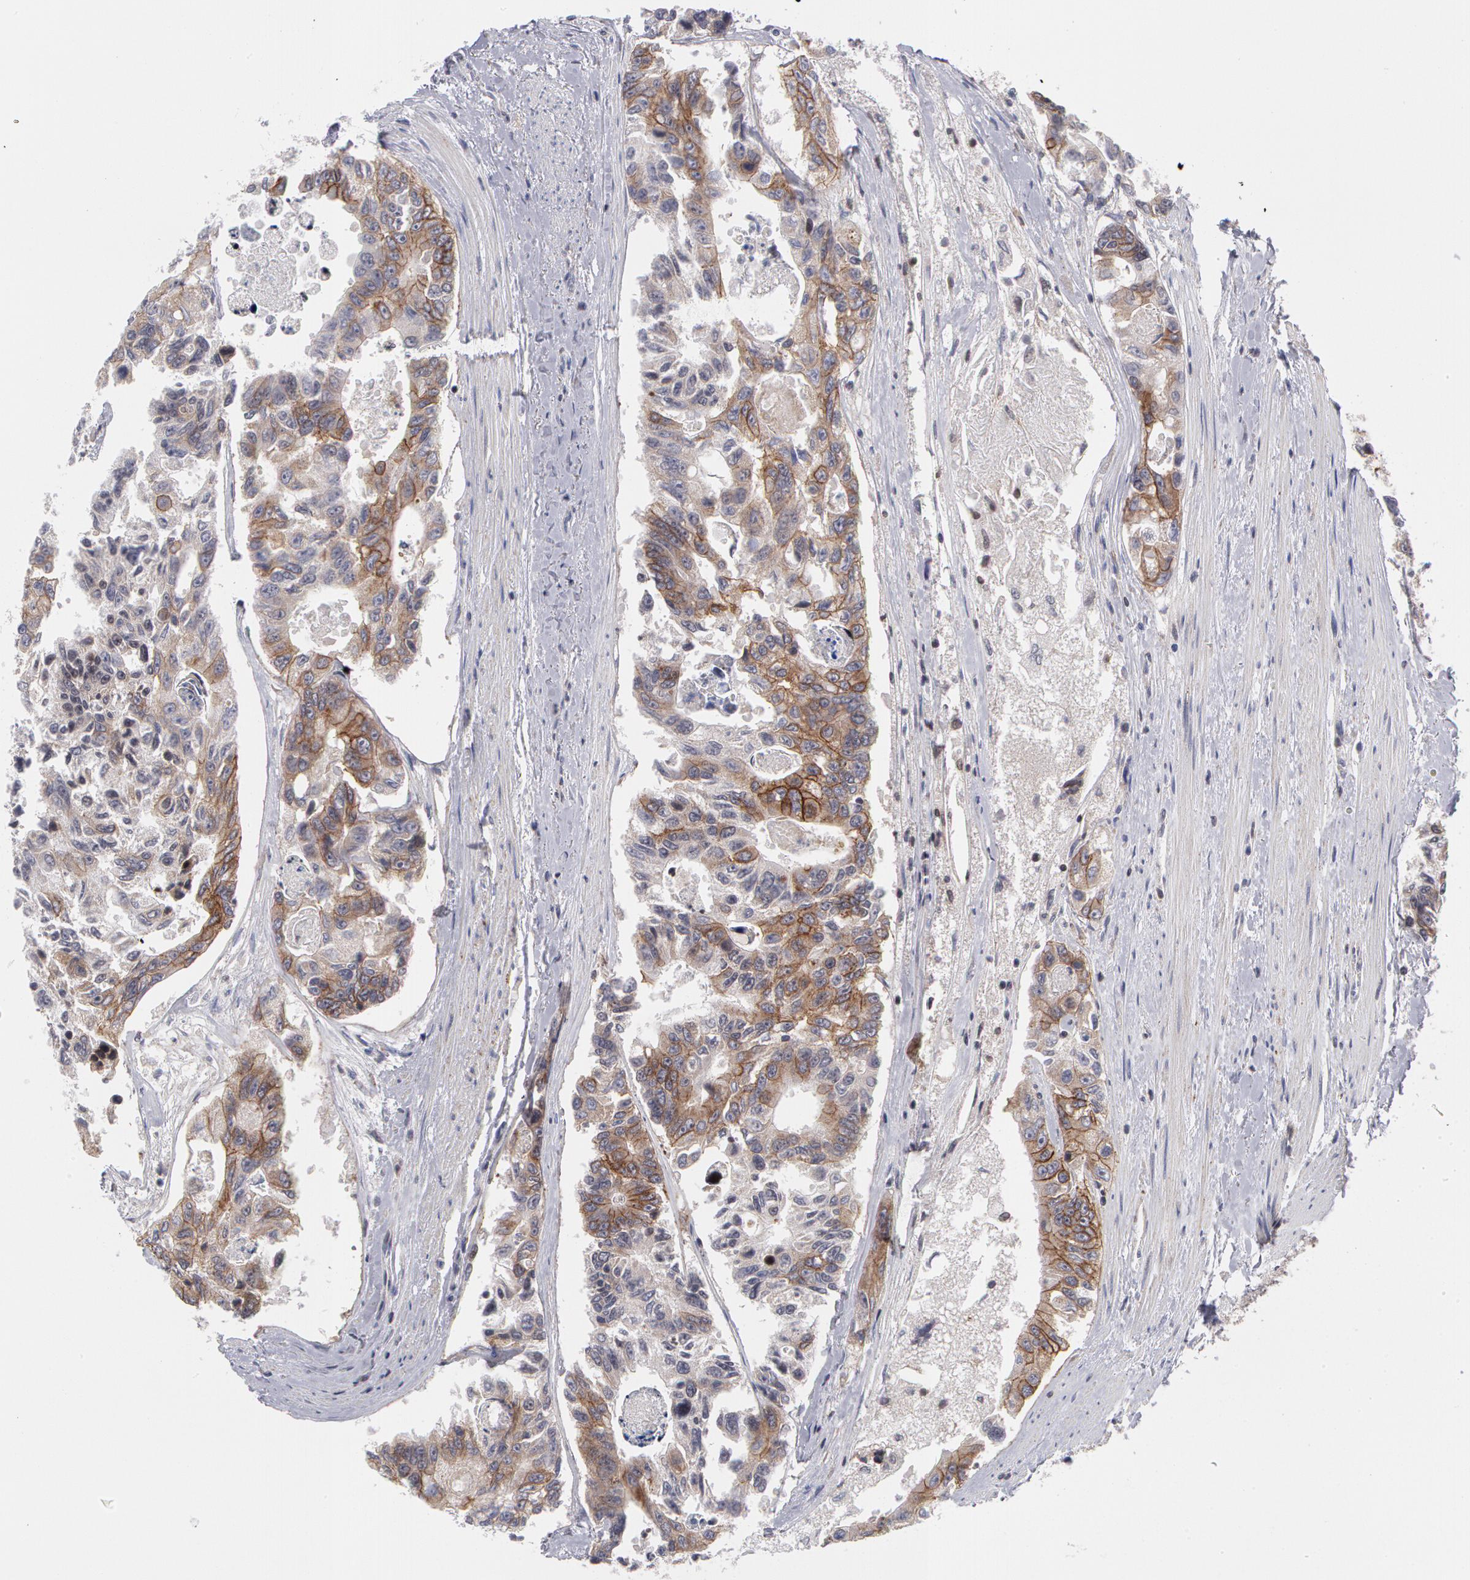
{"staining": {"intensity": "moderate", "quantity": ">75%", "location": "cytoplasmic/membranous"}, "tissue": "colorectal cancer", "cell_type": "Tumor cells", "image_type": "cancer", "snomed": [{"axis": "morphology", "description": "Adenocarcinoma, NOS"}, {"axis": "topography", "description": "Colon"}], "caption": "Protein expression analysis of human adenocarcinoma (colorectal) reveals moderate cytoplasmic/membranous expression in about >75% of tumor cells.", "gene": "ERBB2", "patient": {"sex": "female", "age": 86}}